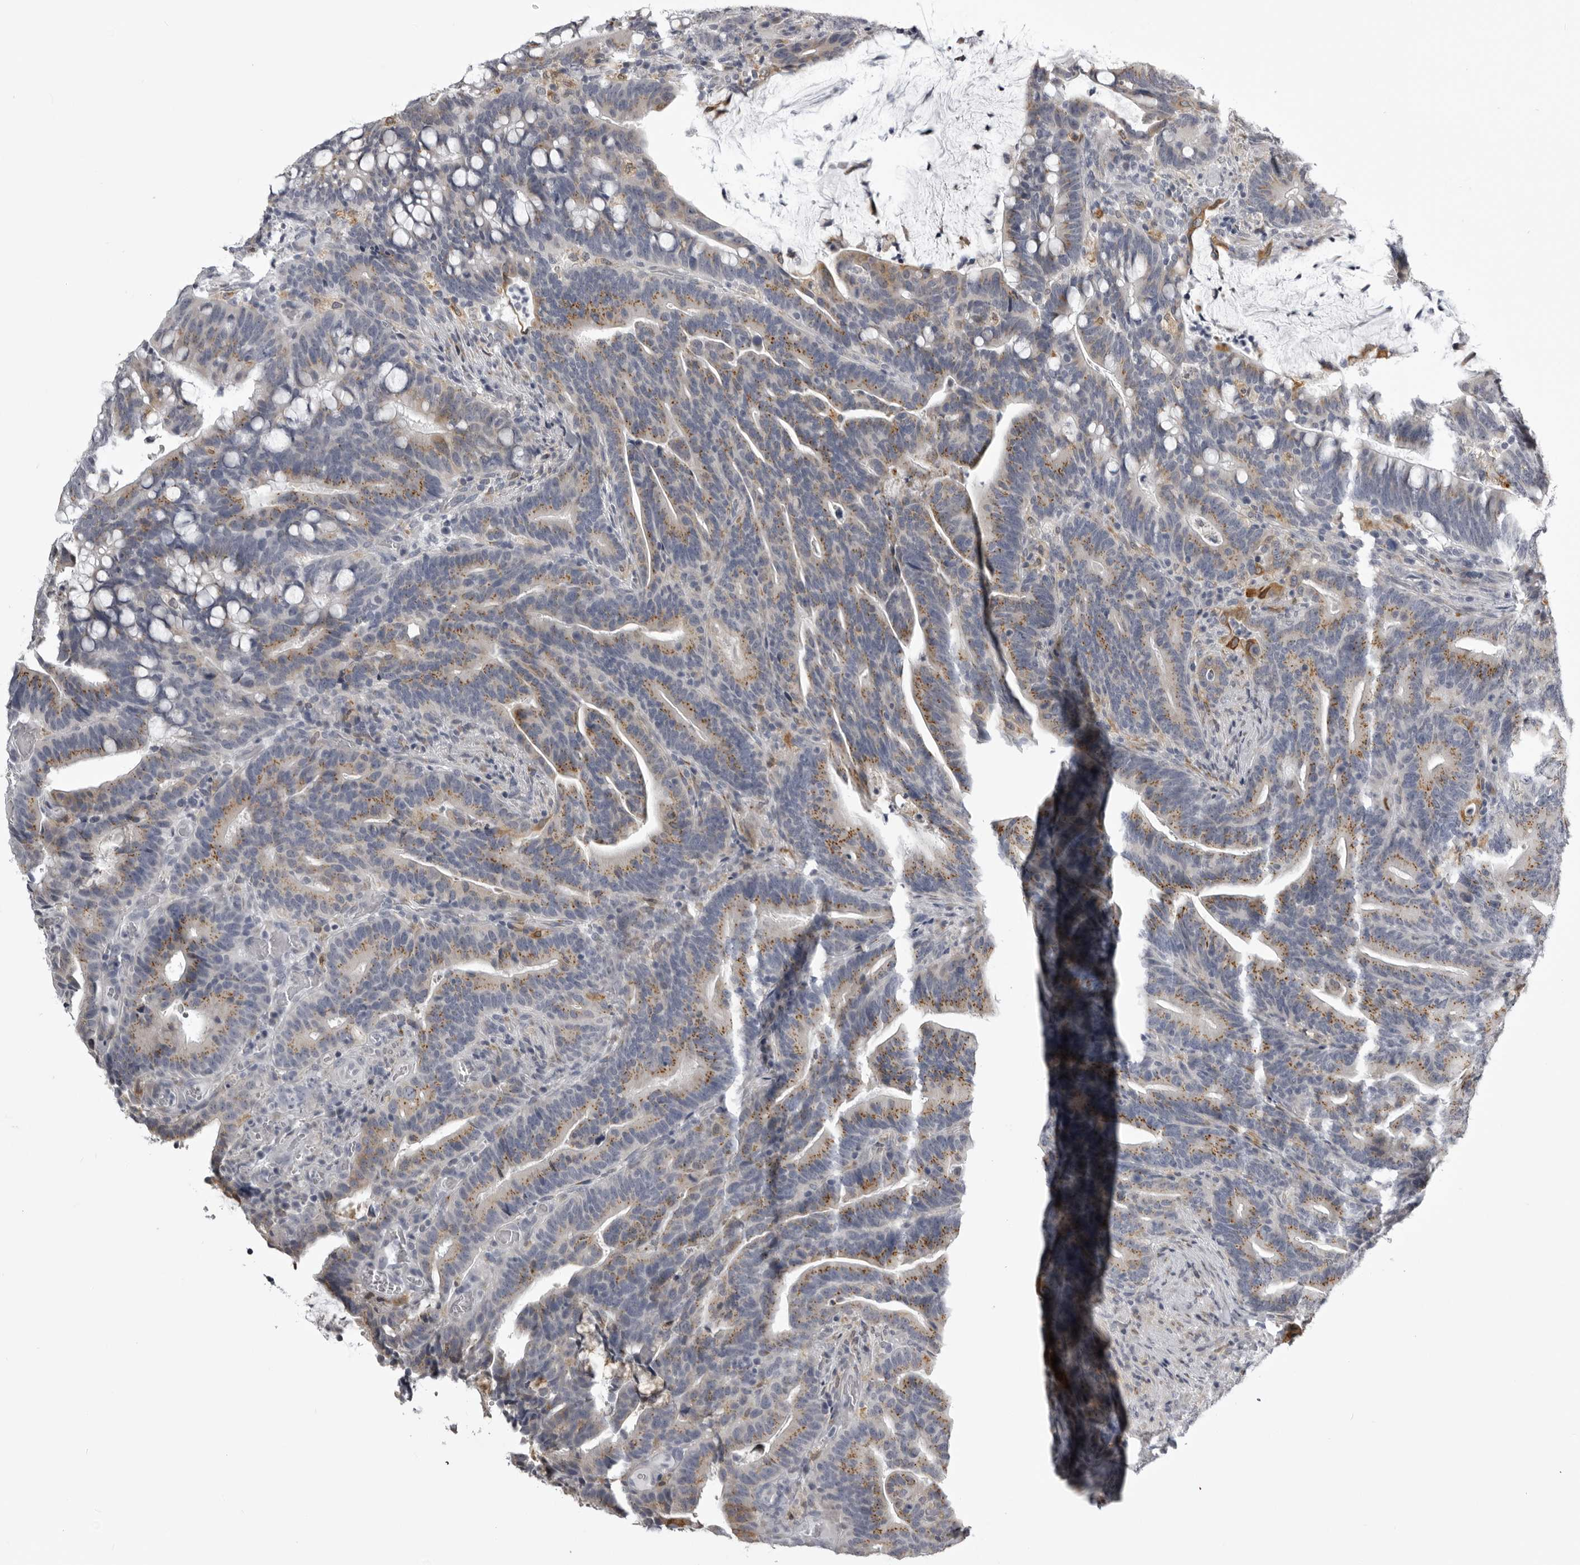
{"staining": {"intensity": "moderate", "quantity": "25%-75%", "location": "cytoplasmic/membranous"}, "tissue": "colorectal cancer", "cell_type": "Tumor cells", "image_type": "cancer", "snomed": [{"axis": "morphology", "description": "Adenocarcinoma, NOS"}, {"axis": "topography", "description": "Colon"}], "caption": "About 25%-75% of tumor cells in human colorectal cancer (adenocarcinoma) exhibit moderate cytoplasmic/membranous protein expression as visualized by brown immunohistochemical staining.", "gene": "NCEH1", "patient": {"sex": "female", "age": 66}}